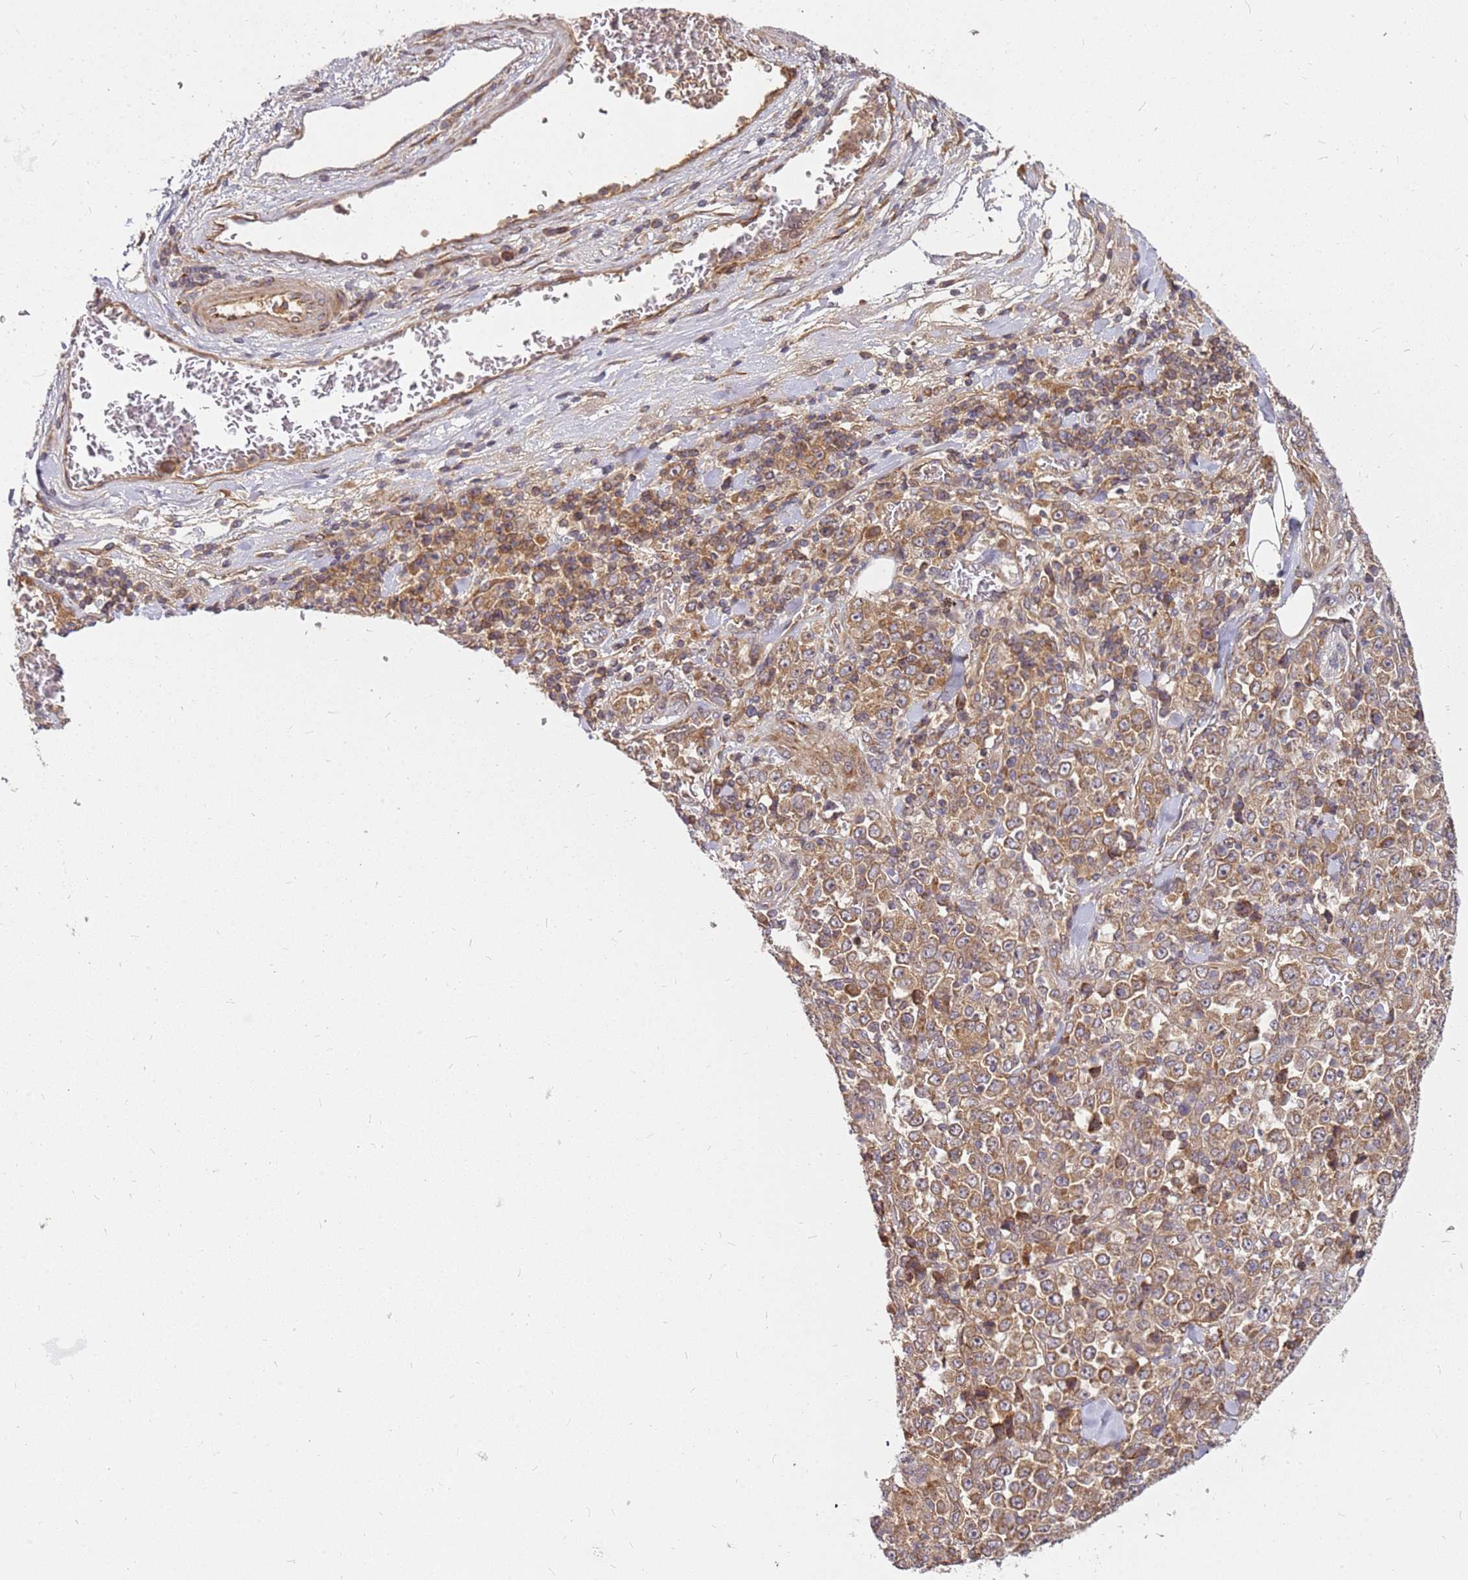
{"staining": {"intensity": "moderate", "quantity": ">75%", "location": "cytoplasmic/membranous"}, "tissue": "stomach cancer", "cell_type": "Tumor cells", "image_type": "cancer", "snomed": [{"axis": "morphology", "description": "Normal tissue, NOS"}, {"axis": "morphology", "description": "Adenocarcinoma, NOS"}, {"axis": "topography", "description": "Stomach, upper"}, {"axis": "topography", "description": "Stomach"}], "caption": "Protein expression analysis of human adenocarcinoma (stomach) reveals moderate cytoplasmic/membranous expression in about >75% of tumor cells.", "gene": "CCDC159", "patient": {"sex": "male", "age": 59}}